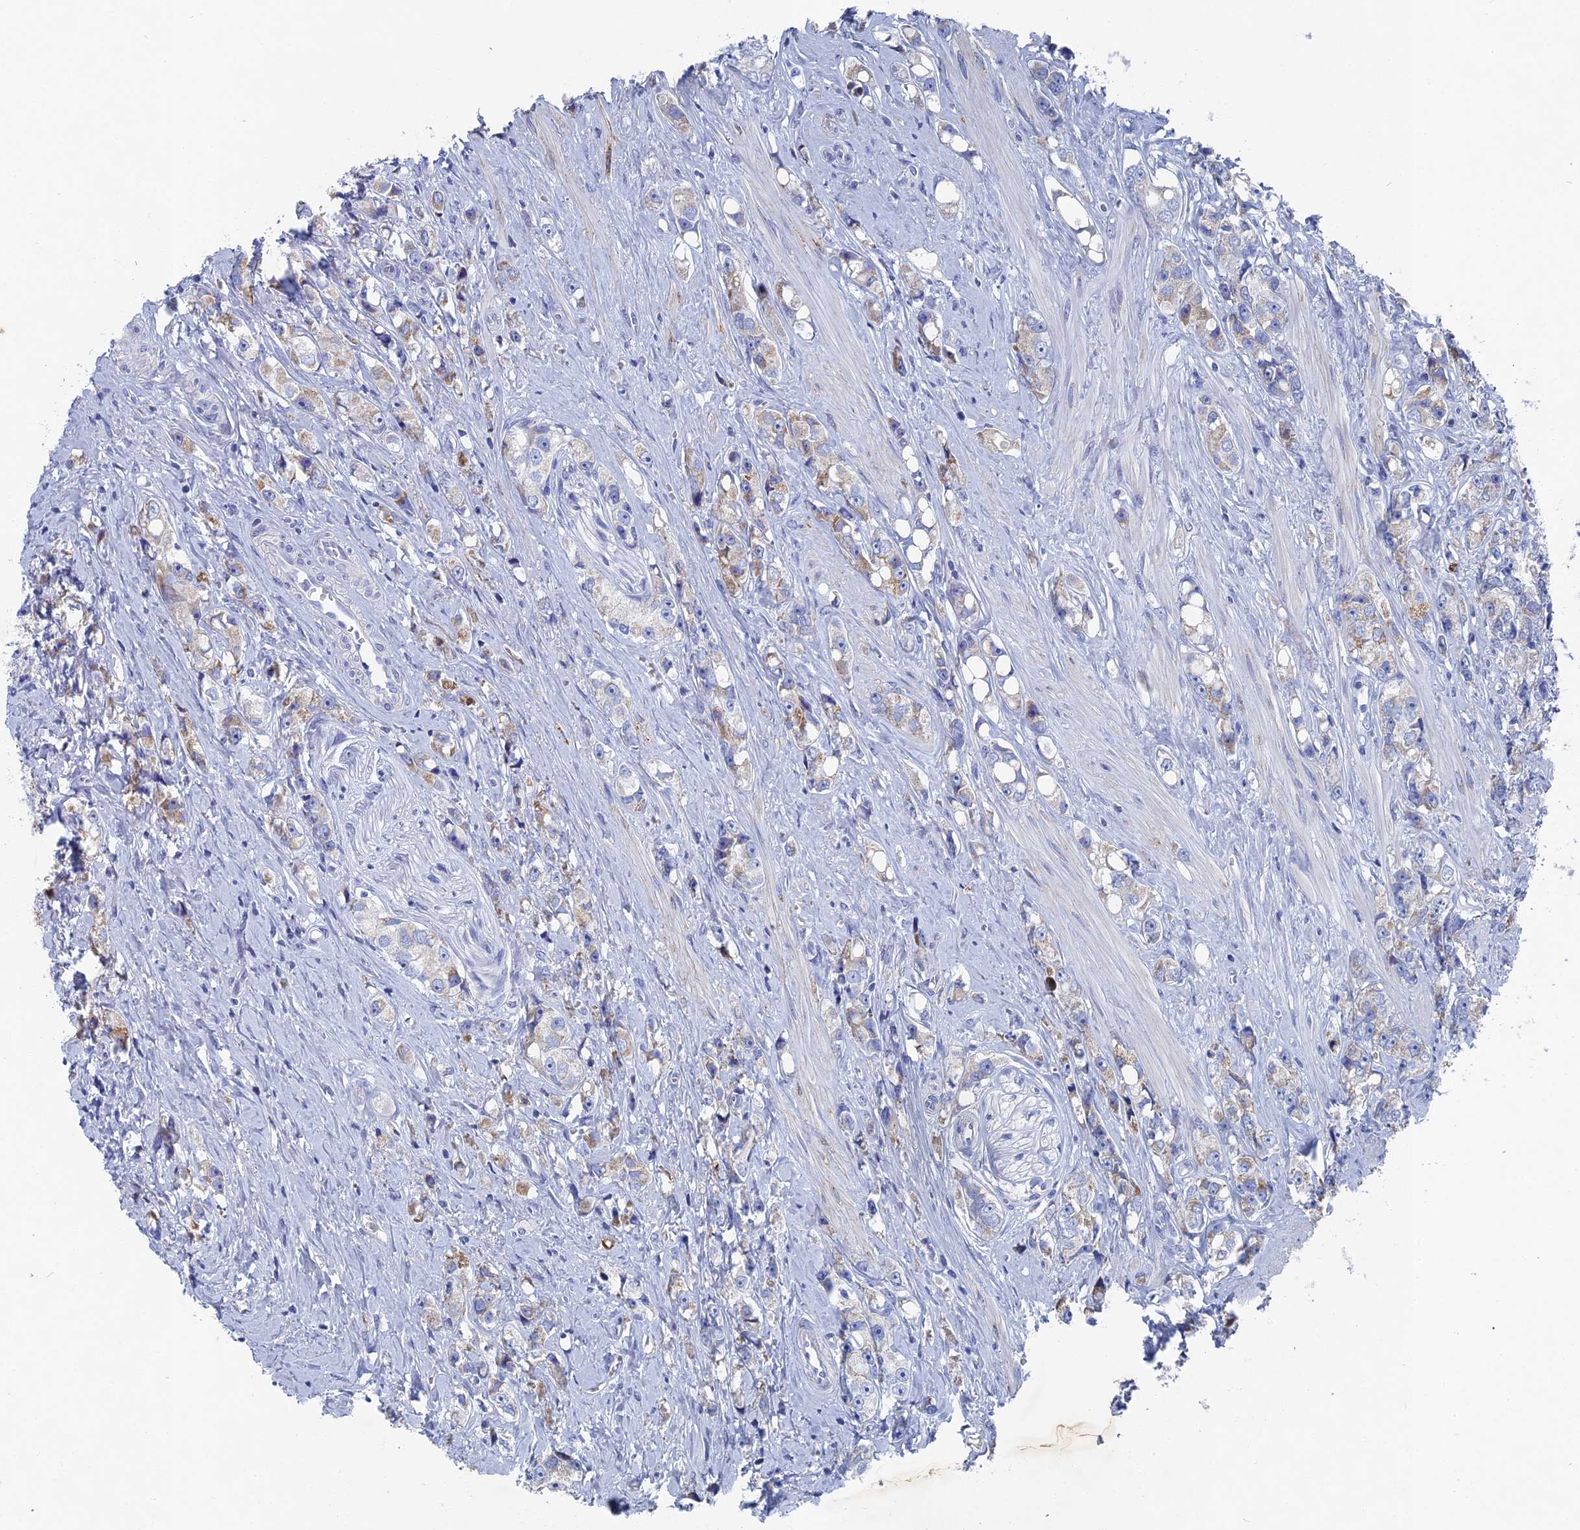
{"staining": {"intensity": "weak", "quantity": "<25%", "location": "cytoplasmic/membranous"}, "tissue": "prostate cancer", "cell_type": "Tumor cells", "image_type": "cancer", "snomed": [{"axis": "morphology", "description": "Adenocarcinoma, High grade"}, {"axis": "topography", "description": "Prostate"}], "caption": "Protein analysis of prostate high-grade adenocarcinoma shows no significant staining in tumor cells.", "gene": "HIGD1A", "patient": {"sex": "male", "age": 74}}